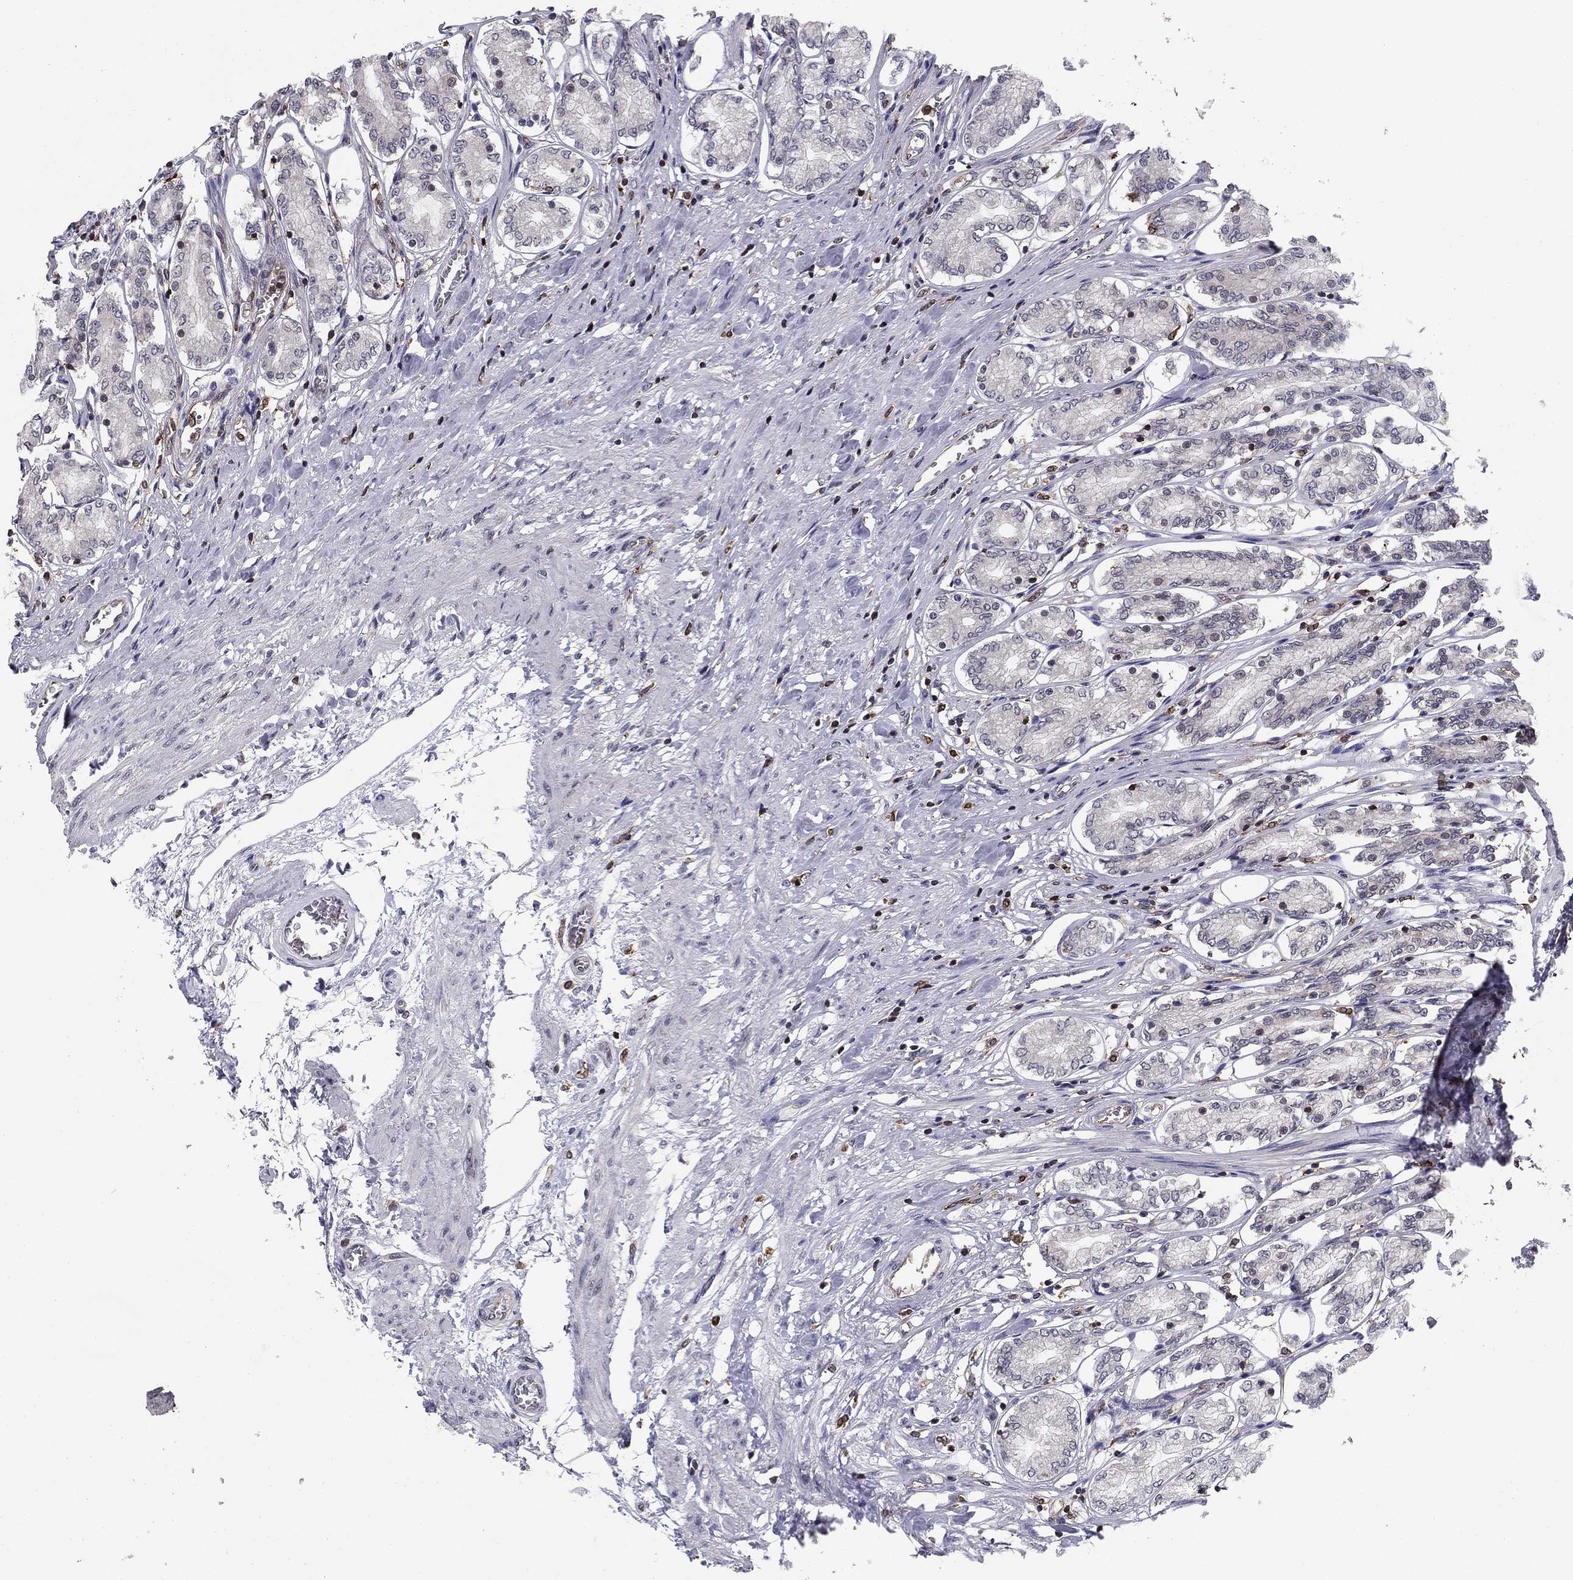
{"staining": {"intensity": "negative", "quantity": "none", "location": "none"}, "tissue": "stomach", "cell_type": "Glandular cells", "image_type": "normal", "snomed": [{"axis": "morphology", "description": "Normal tissue, NOS"}, {"axis": "topography", "description": "Stomach"}], "caption": "This photomicrograph is of benign stomach stained with immunohistochemistry to label a protein in brown with the nuclei are counter-stained blue. There is no positivity in glandular cells.", "gene": "PLCB2", "patient": {"sex": "female", "age": 65}}